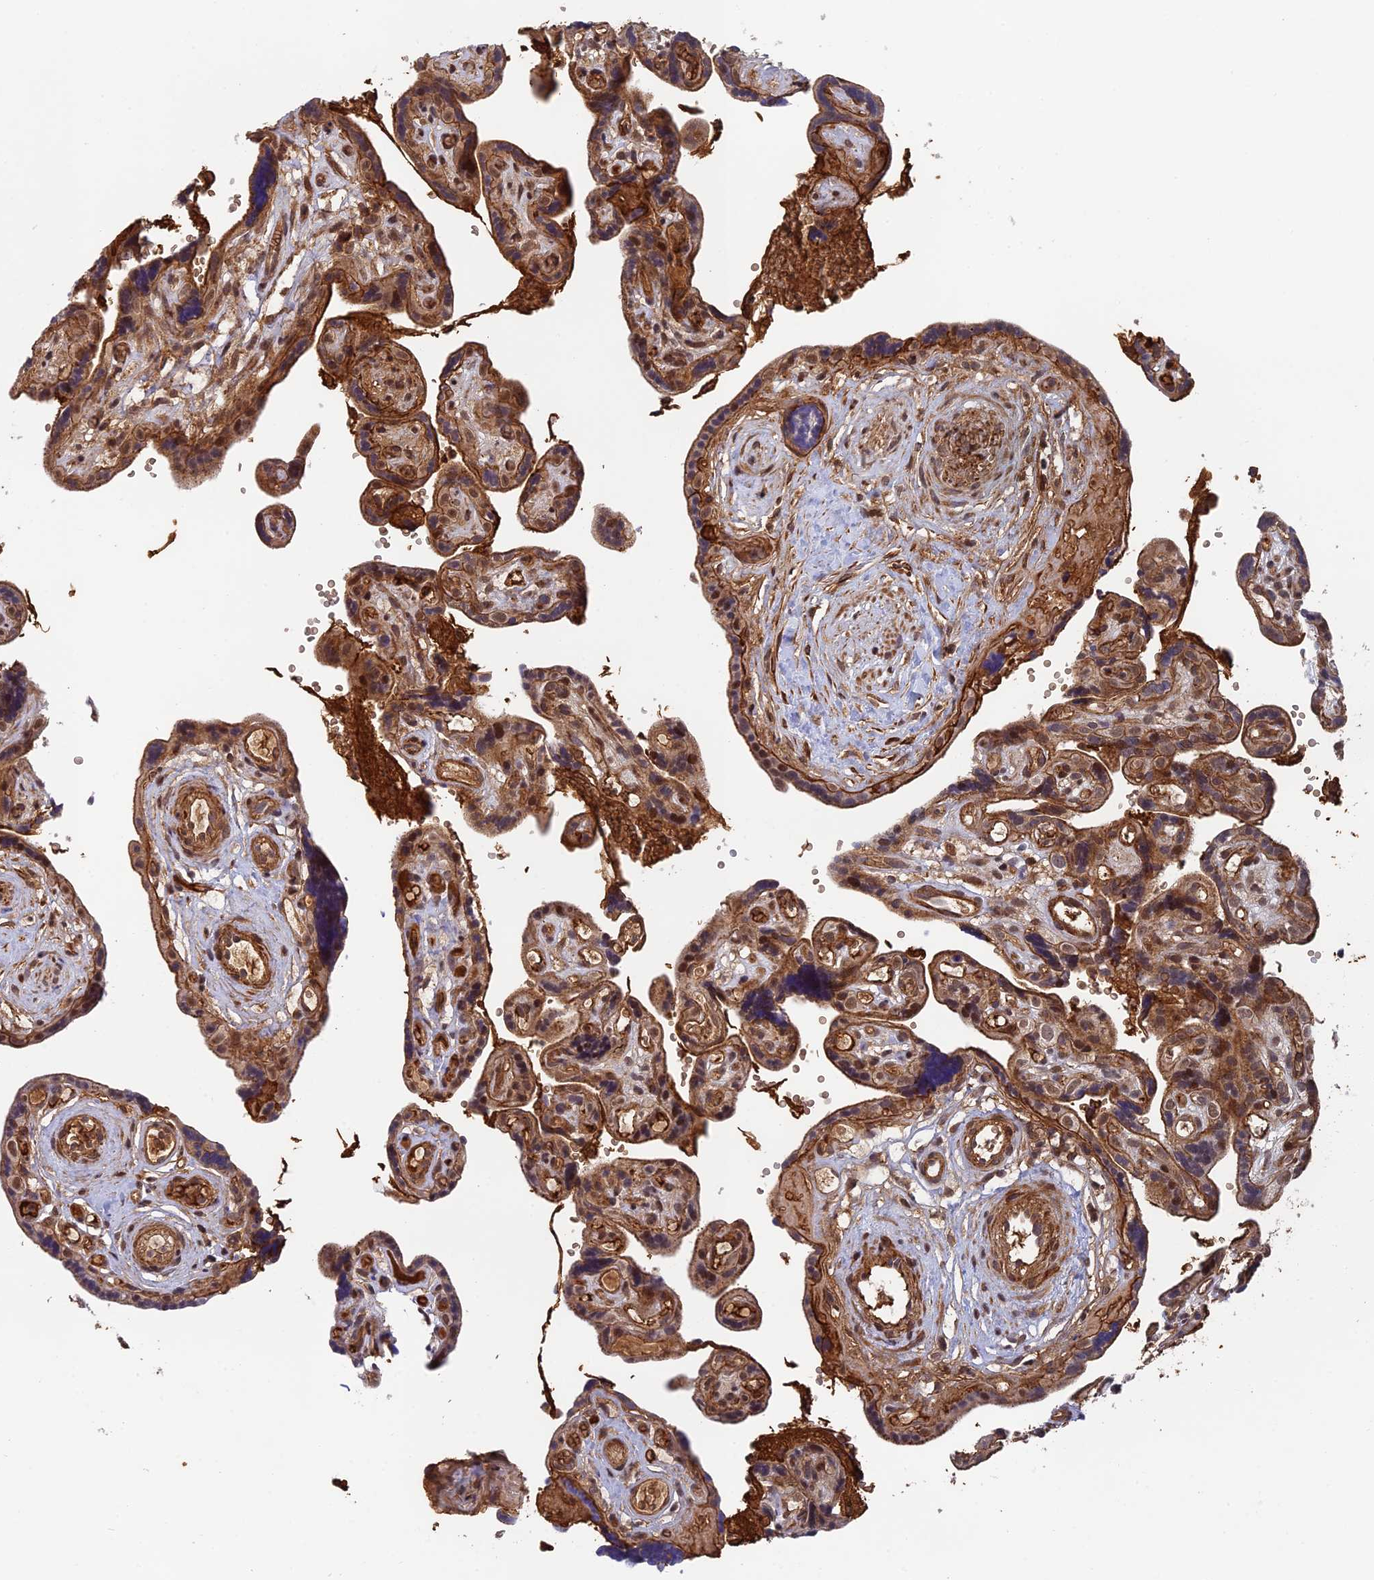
{"staining": {"intensity": "moderate", "quantity": ">75%", "location": "cytoplasmic/membranous,nuclear"}, "tissue": "placenta", "cell_type": "Decidual cells", "image_type": "normal", "snomed": [{"axis": "morphology", "description": "Normal tissue, NOS"}, {"axis": "topography", "description": "Placenta"}], "caption": "The image displays immunohistochemical staining of normal placenta. There is moderate cytoplasmic/membranous,nuclear expression is present in approximately >75% of decidual cells.", "gene": "OSBPL1A", "patient": {"sex": "female", "age": 30}}